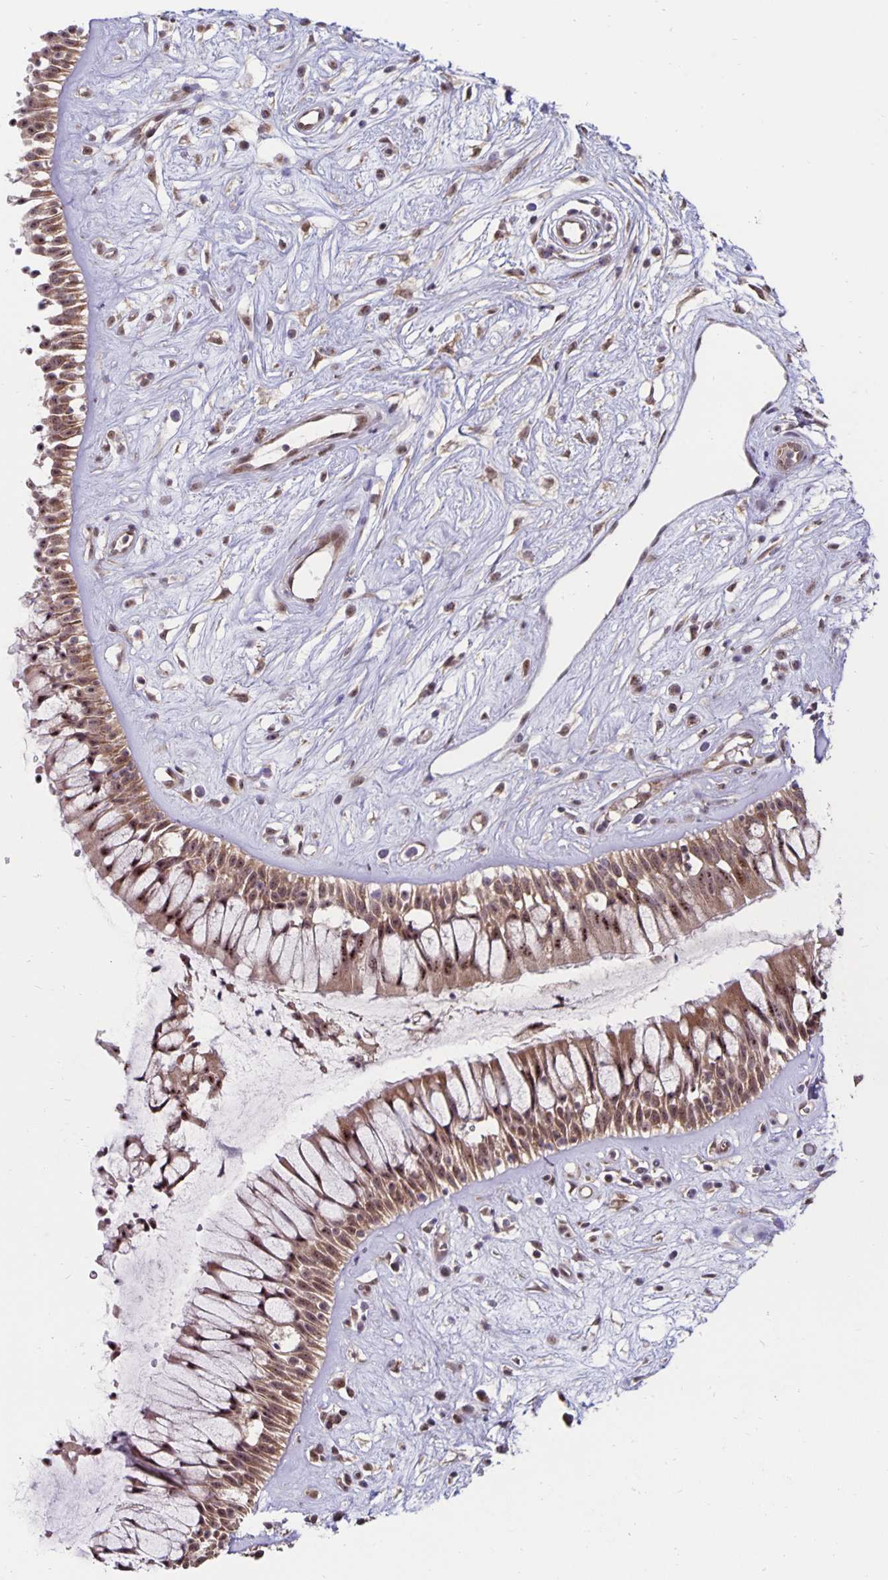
{"staining": {"intensity": "moderate", "quantity": ">75%", "location": "cytoplasmic/membranous,nuclear"}, "tissue": "nasopharynx", "cell_type": "Respiratory epithelial cells", "image_type": "normal", "snomed": [{"axis": "morphology", "description": "Normal tissue, NOS"}, {"axis": "topography", "description": "Nasopharynx"}], "caption": "Protein staining by immunohistochemistry displays moderate cytoplasmic/membranous,nuclear staining in about >75% of respiratory epithelial cells in unremarkable nasopharynx.", "gene": "EXOC6B", "patient": {"sex": "male", "age": 32}}